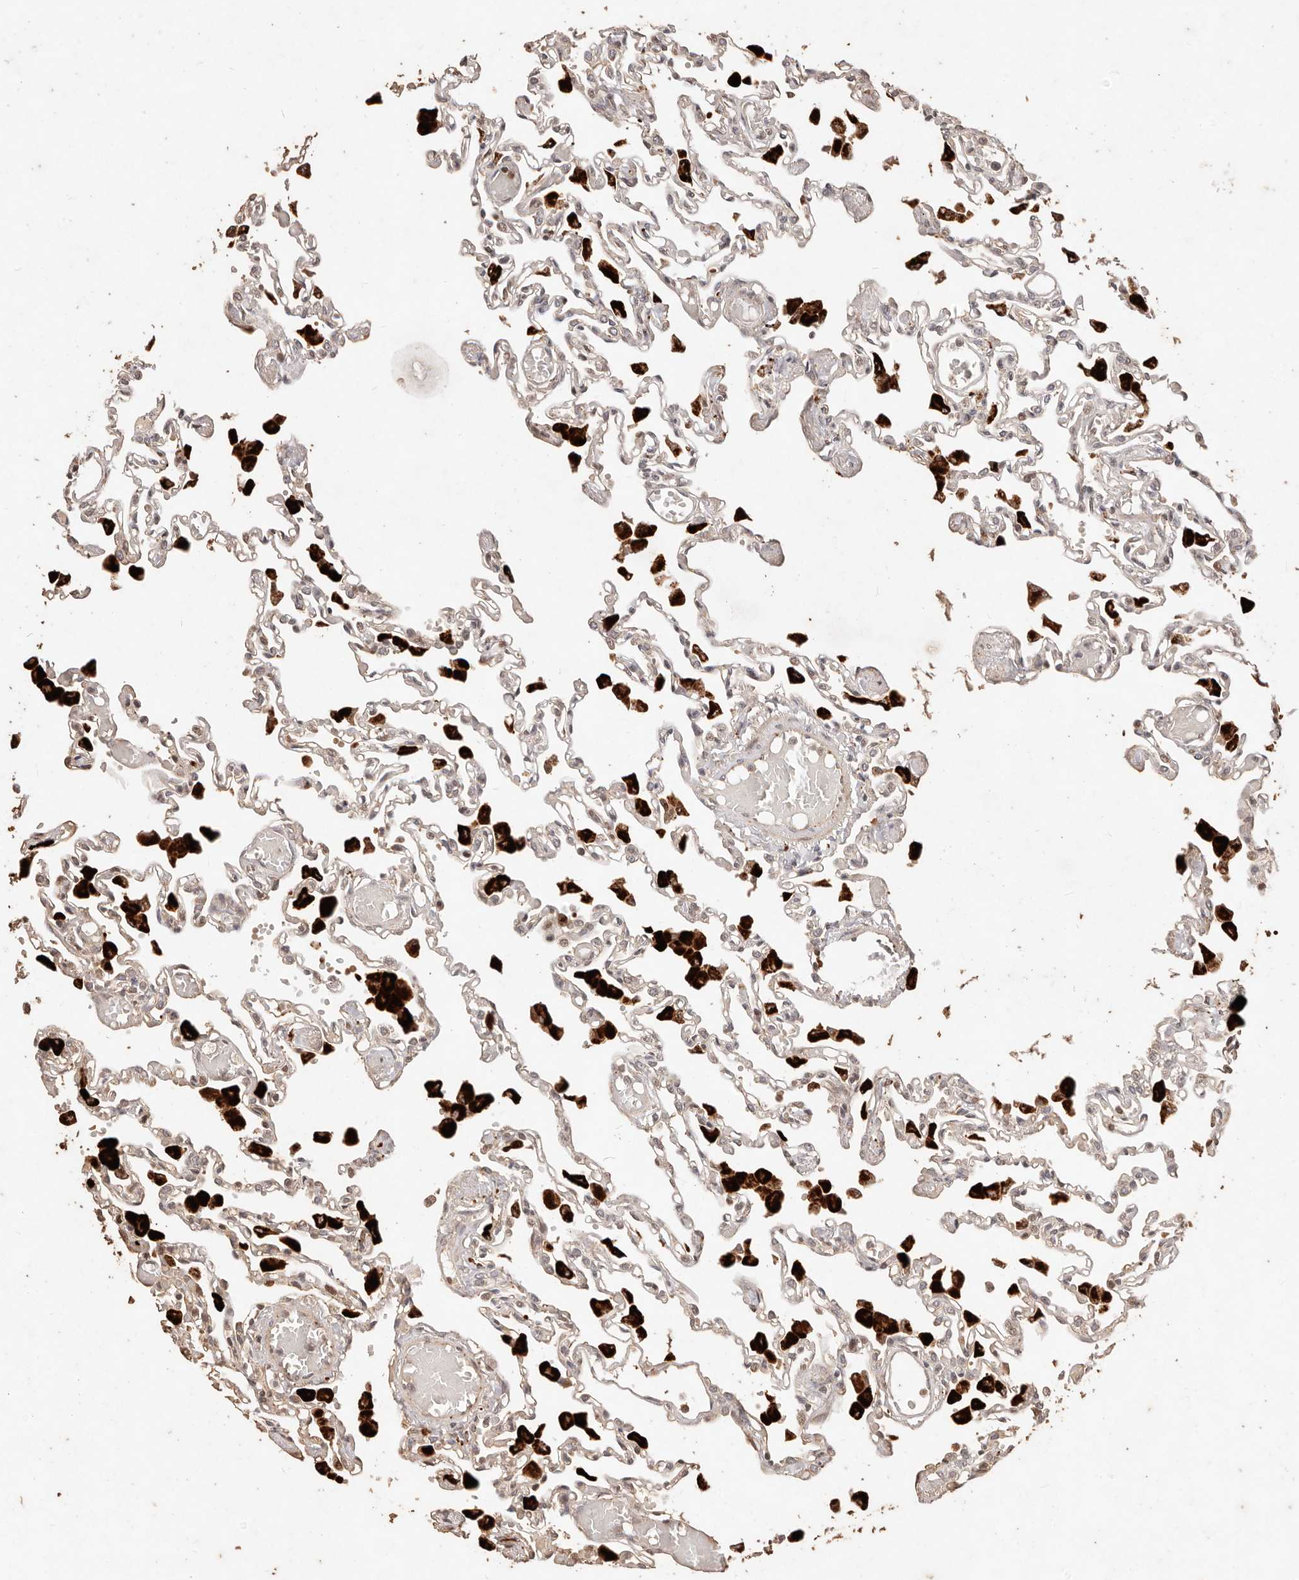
{"staining": {"intensity": "weak", "quantity": "25%-75%", "location": "cytoplasmic/membranous"}, "tissue": "lung", "cell_type": "Alveolar cells", "image_type": "normal", "snomed": [{"axis": "morphology", "description": "Normal tissue, NOS"}, {"axis": "topography", "description": "Bronchus"}, {"axis": "topography", "description": "Lung"}], "caption": "Lung stained with DAB IHC exhibits low levels of weak cytoplasmic/membranous expression in approximately 25%-75% of alveolar cells. The staining is performed using DAB (3,3'-diaminobenzidine) brown chromogen to label protein expression. The nuclei are counter-stained blue using hematoxylin.", "gene": "KIF9", "patient": {"sex": "female", "age": 49}}